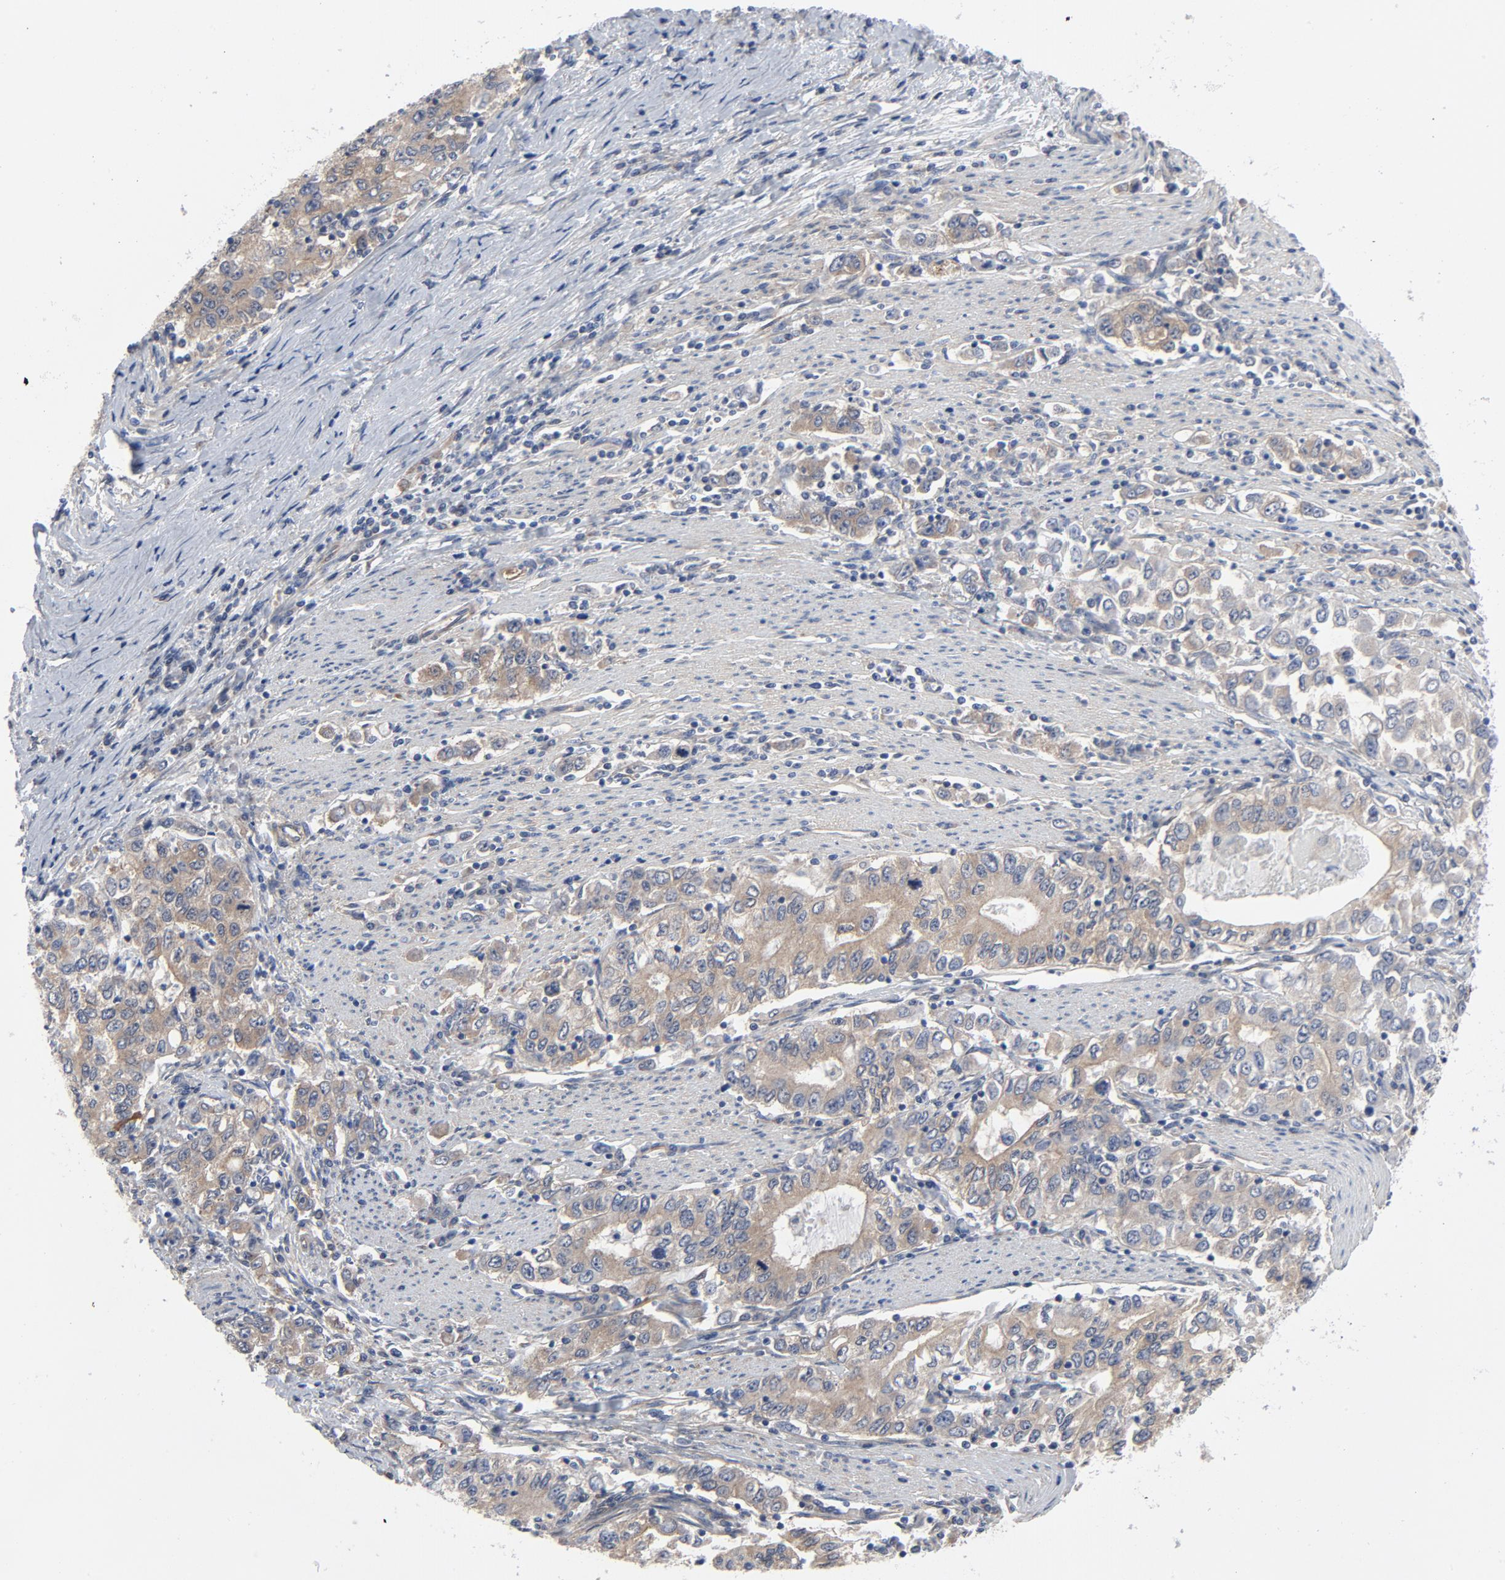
{"staining": {"intensity": "moderate", "quantity": ">75%", "location": "cytoplasmic/membranous"}, "tissue": "stomach cancer", "cell_type": "Tumor cells", "image_type": "cancer", "snomed": [{"axis": "morphology", "description": "Adenocarcinoma, NOS"}, {"axis": "topography", "description": "Stomach, lower"}], "caption": "Brown immunohistochemical staining in stomach cancer demonstrates moderate cytoplasmic/membranous positivity in about >75% of tumor cells. The staining was performed using DAB, with brown indicating positive protein expression. Nuclei are stained blue with hematoxylin.", "gene": "DYNLT3", "patient": {"sex": "female", "age": 72}}